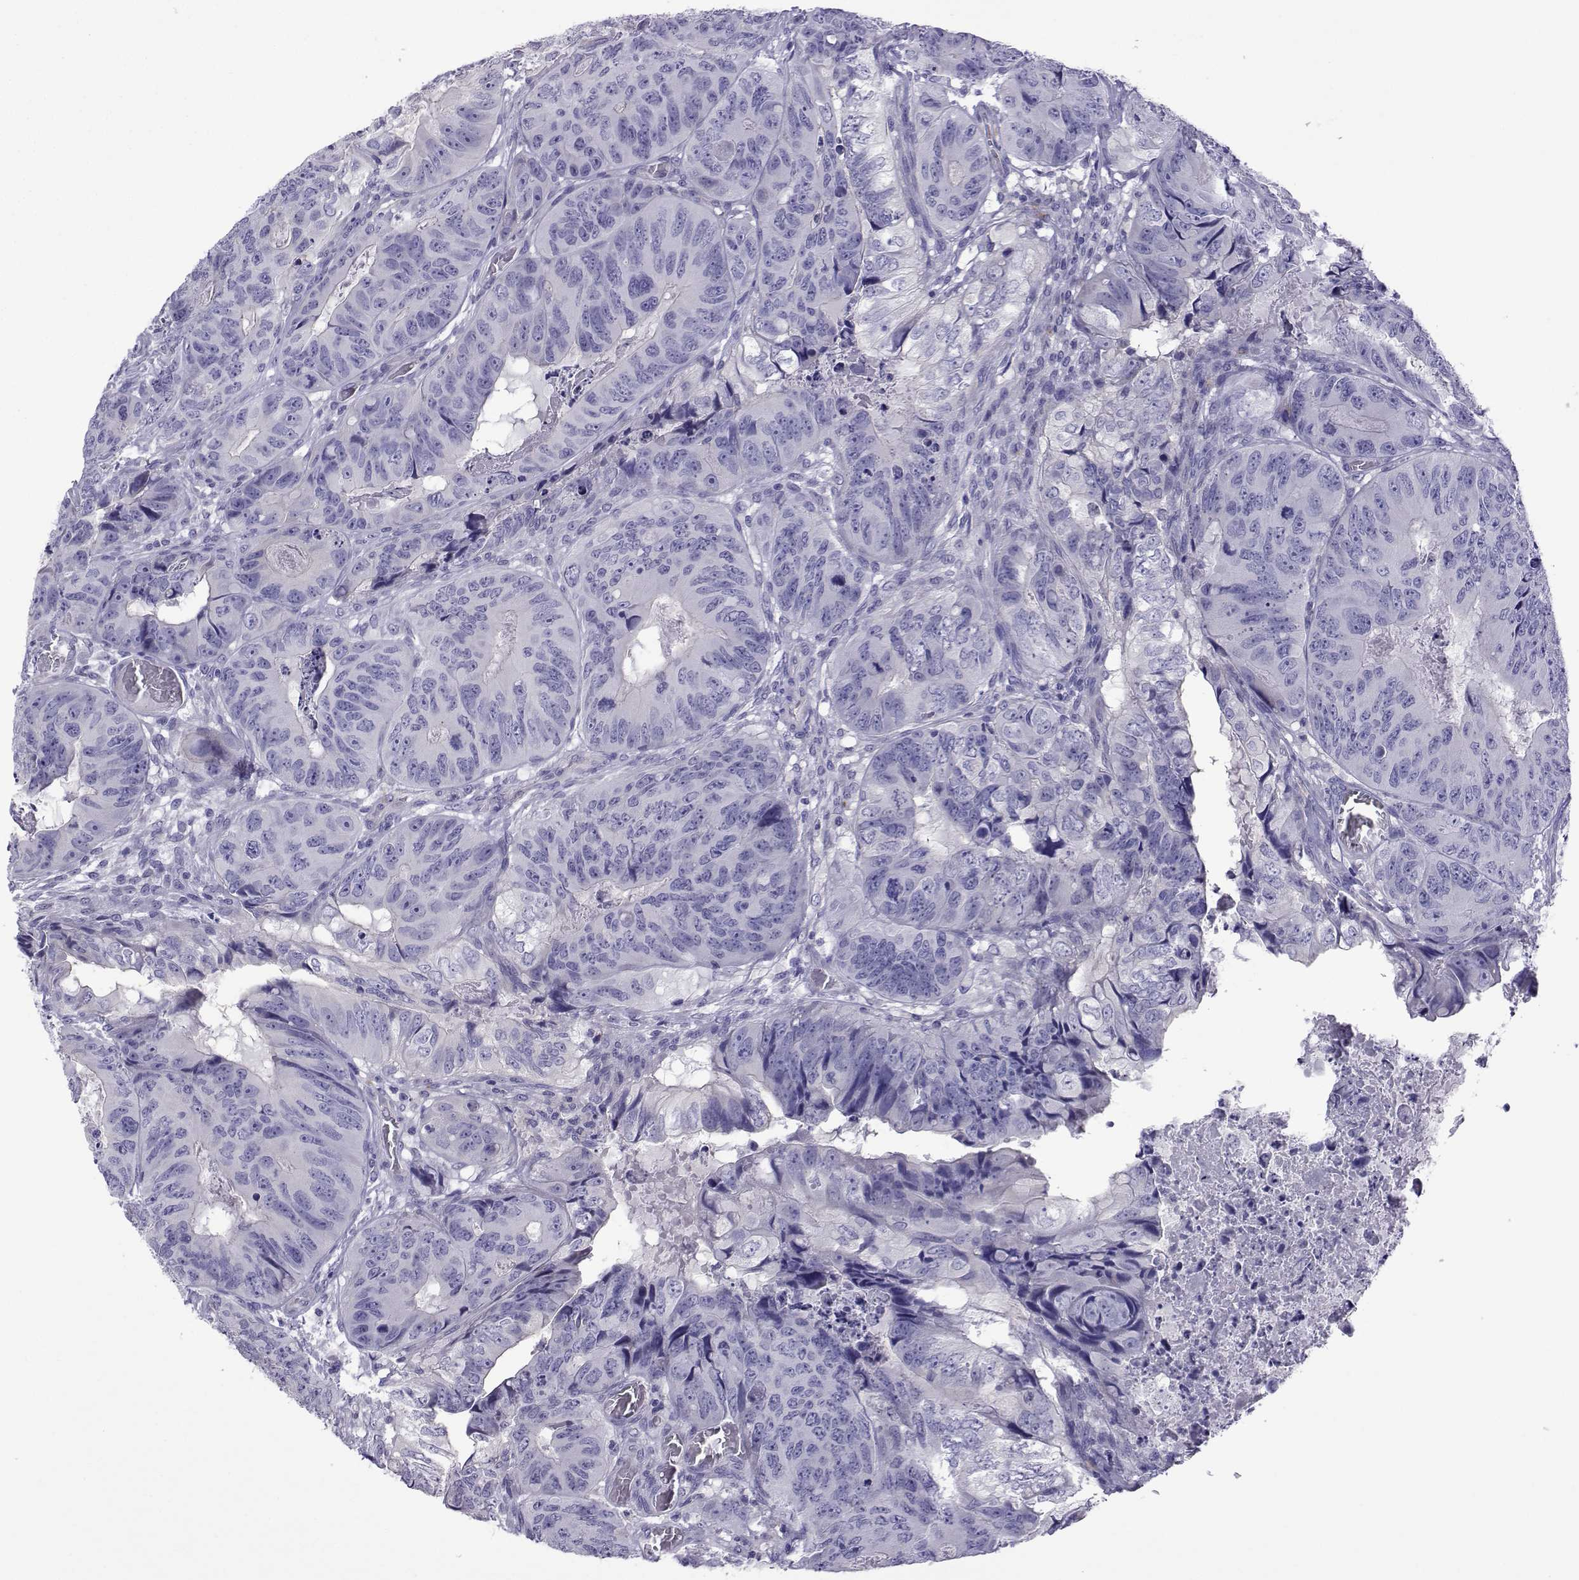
{"staining": {"intensity": "negative", "quantity": "none", "location": "none"}, "tissue": "colorectal cancer", "cell_type": "Tumor cells", "image_type": "cancer", "snomed": [{"axis": "morphology", "description": "Adenocarcinoma, NOS"}, {"axis": "topography", "description": "Colon"}], "caption": "DAB immunohistochemical staining of colorectal cancer (adenocarcinoma) shows no significant expression in tumor cells.", "gene": "CFAP70", "patient": {"sex": "male", "age": 79}}